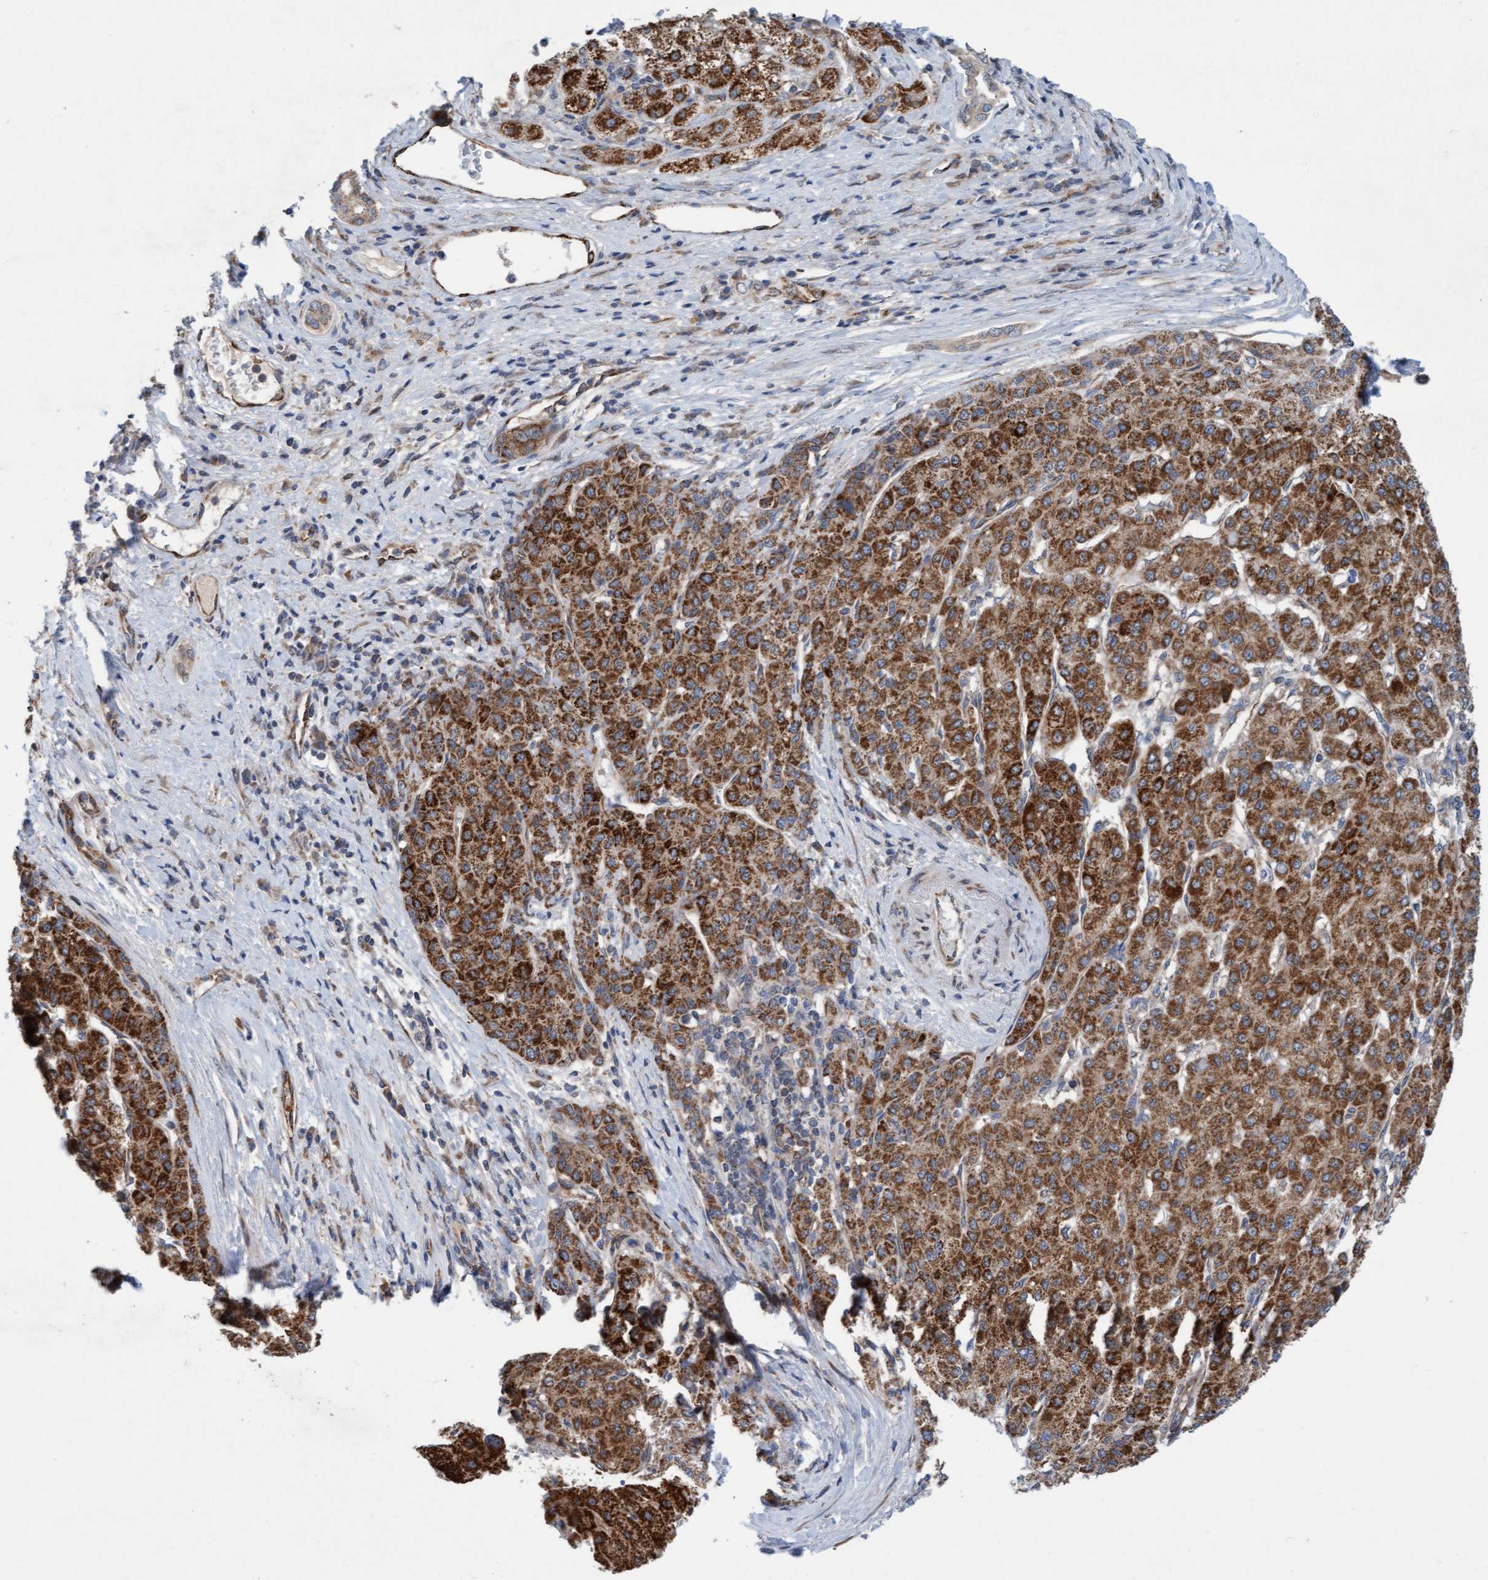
{"staining": {"intensity": "strong", "quantity": ">75%", "location": "cytoplasmic/membranous"}, "tissue": "liver cancer", "cell_type": "Tumor cells", "image_type": "cancer", "snomed": [{"axis": "morphology", "description": "Carcinoma, Hepatocellular, NOS"}, {"axis": "topography", "description": "Liver"}], "caption": "IHC histopathology image of neoplastic tissue: human liver cancer stained using IHC displays high levels of strong protein expression localized specifically in the cytoplasmic/membranous of tumor cells, appearing as a cytoplasmic/membranous brown color.", "gene": "ZNF566", "patient": {"sex": "male", "age": 65}}